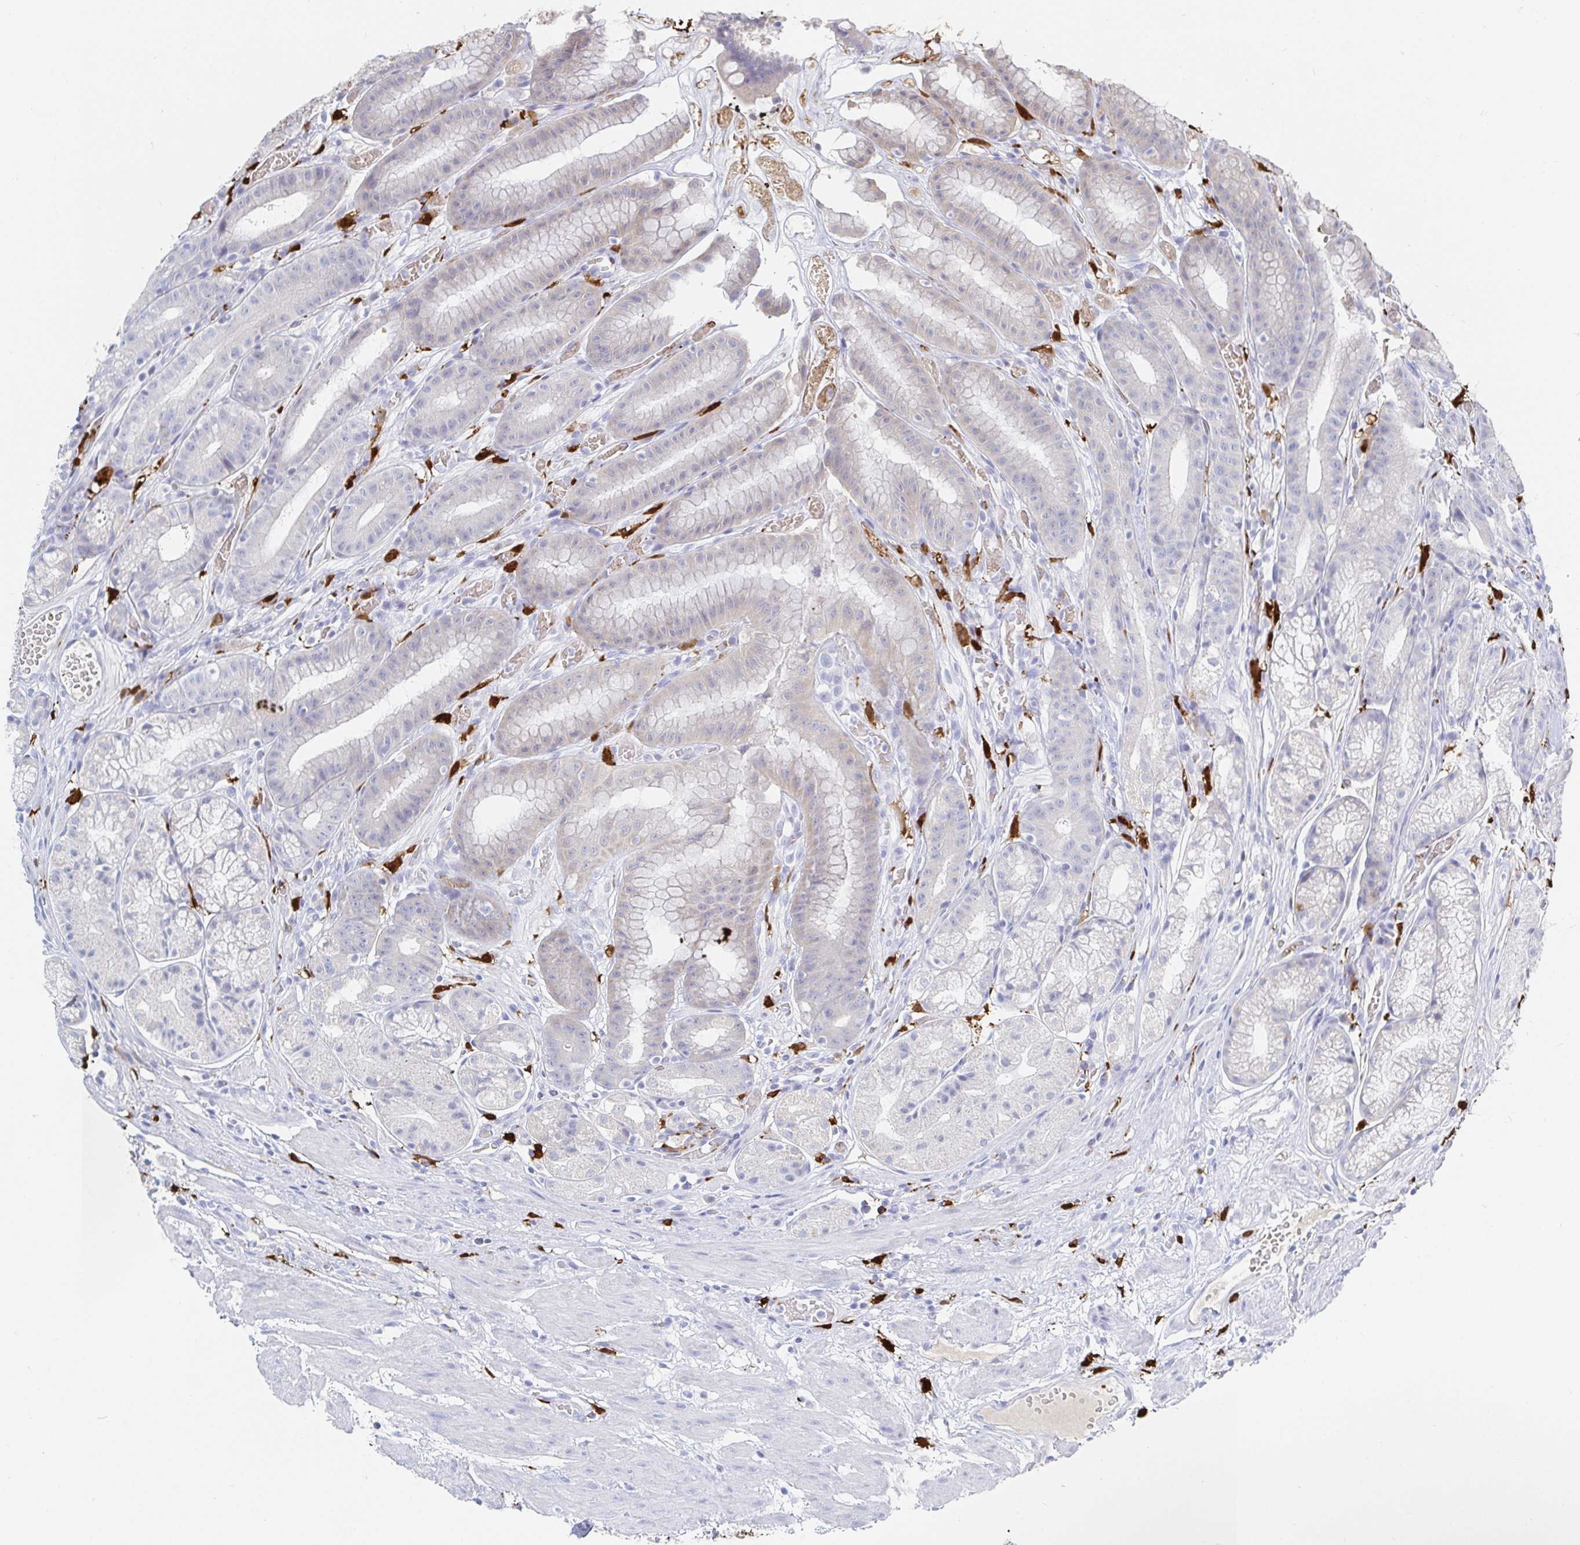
{"staining": {"intensity": "weak", "quantity": "<25%", "location": "cytoplasmic/membranous"}, "tissue": "stomach", "cell_type": "Glandular cells", "image_type": "normal", "snomed": [{"axis": "morphology", "description": "Normal tissue, NOS"}, {"axis": "topography", "description": "Smooth muscle"}, {"axis": "topography", "description": "Stomach"}], "caption": "This is a image of IHC staining of normal stomach, which shows no staining in glandular cells.", "gene": "OR2A1", "patient": {"sex": "male", "age": 70}}